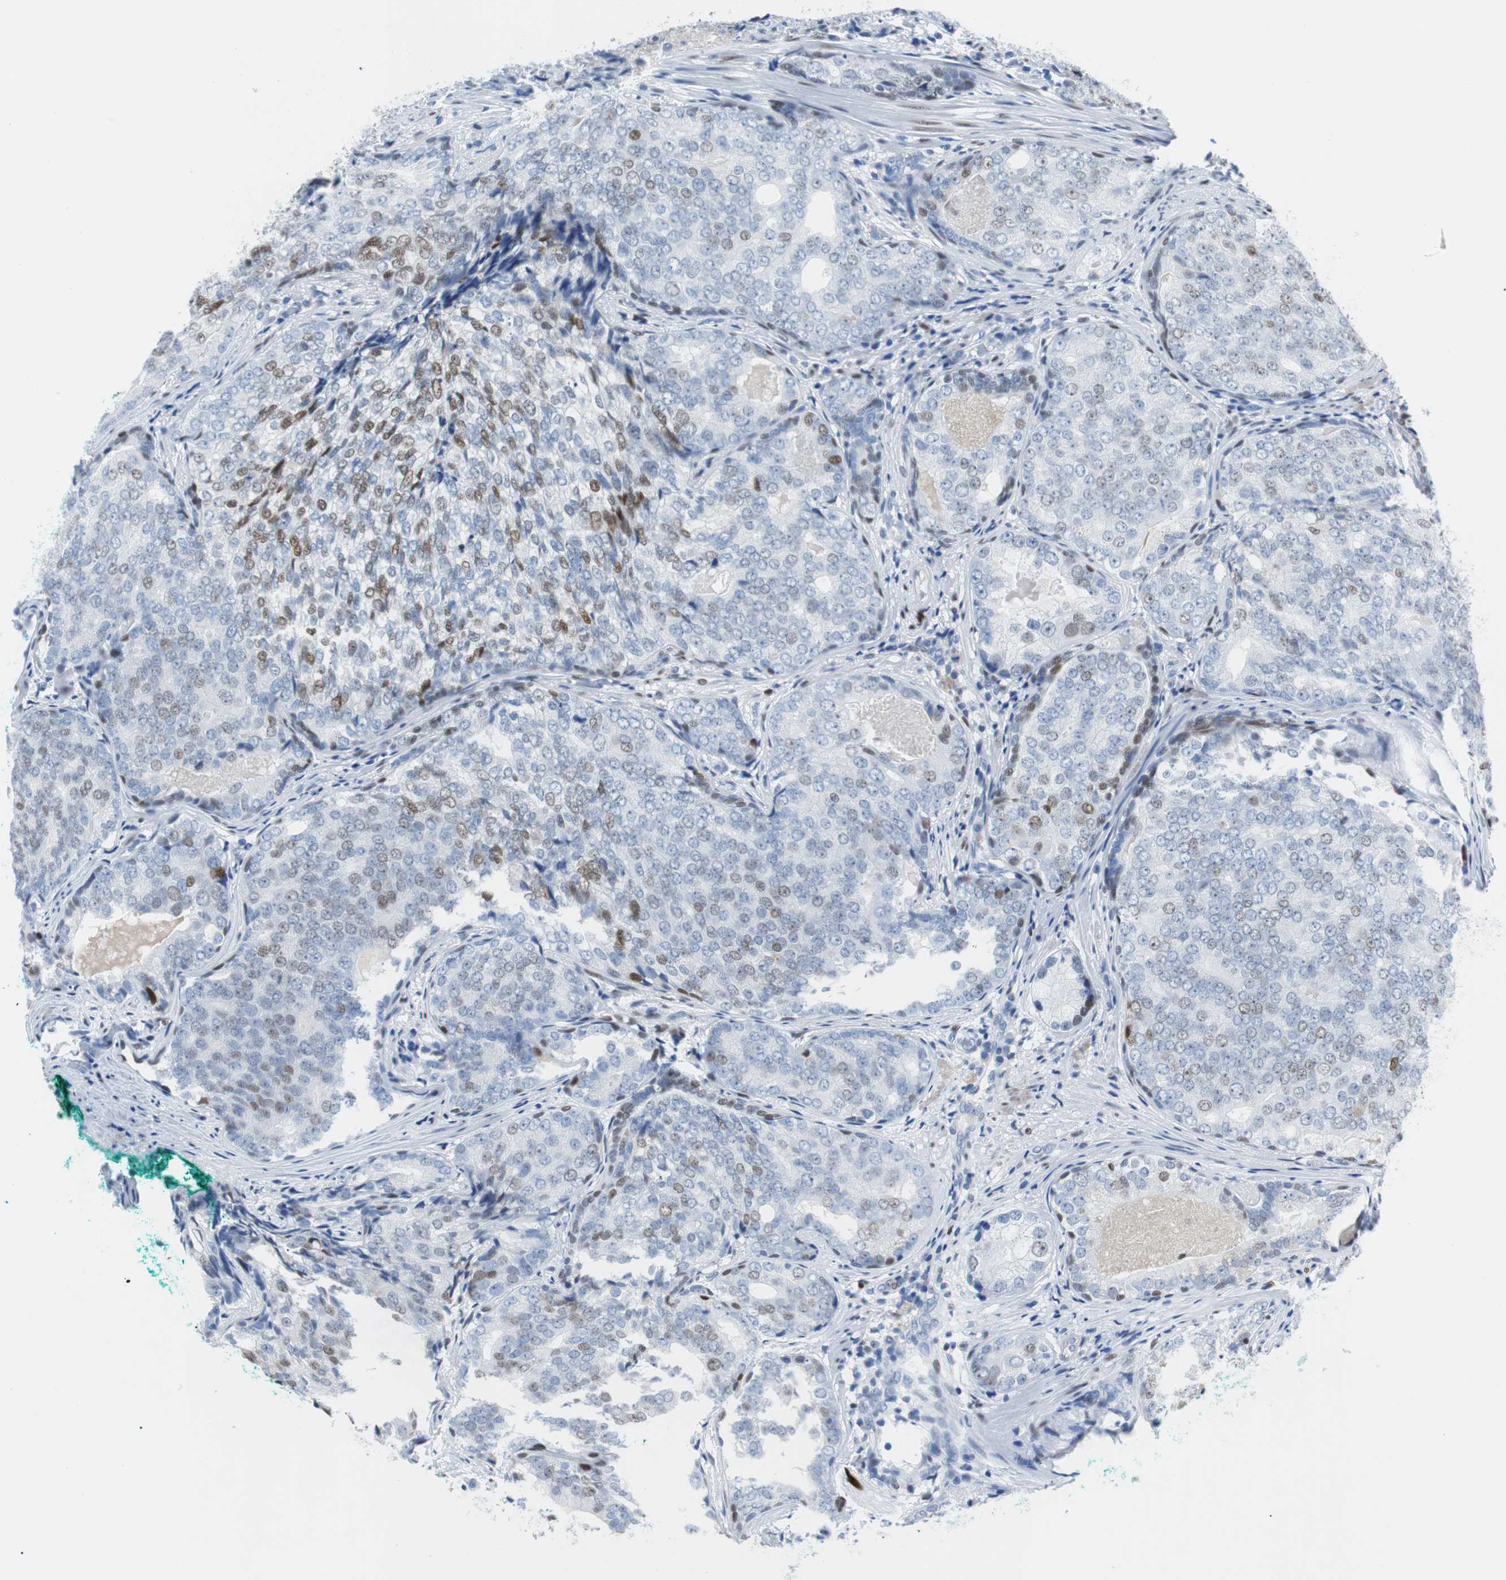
{"staining": {"intensity": "moderate", "quantity": "25%-75%", "location": "nuclear"}, "tissue": "prostate cancer", "cell_type": "Tumor cells", "image_type": "cancer", "snomed": [{"axis": "morphology", "description": "Adenocarcinoma, High grade"}, {"axis": "topography", "description": "Prostate"}], "caption": "Immunohistochemical staining of prostate cancer (high-grade adenocarcinoma) exhibits moderate nuclear protein expression in approximately 25%-75% of tumor cells.", "gene": "JUN", "patient": {"sex": "male", "age": 66}}